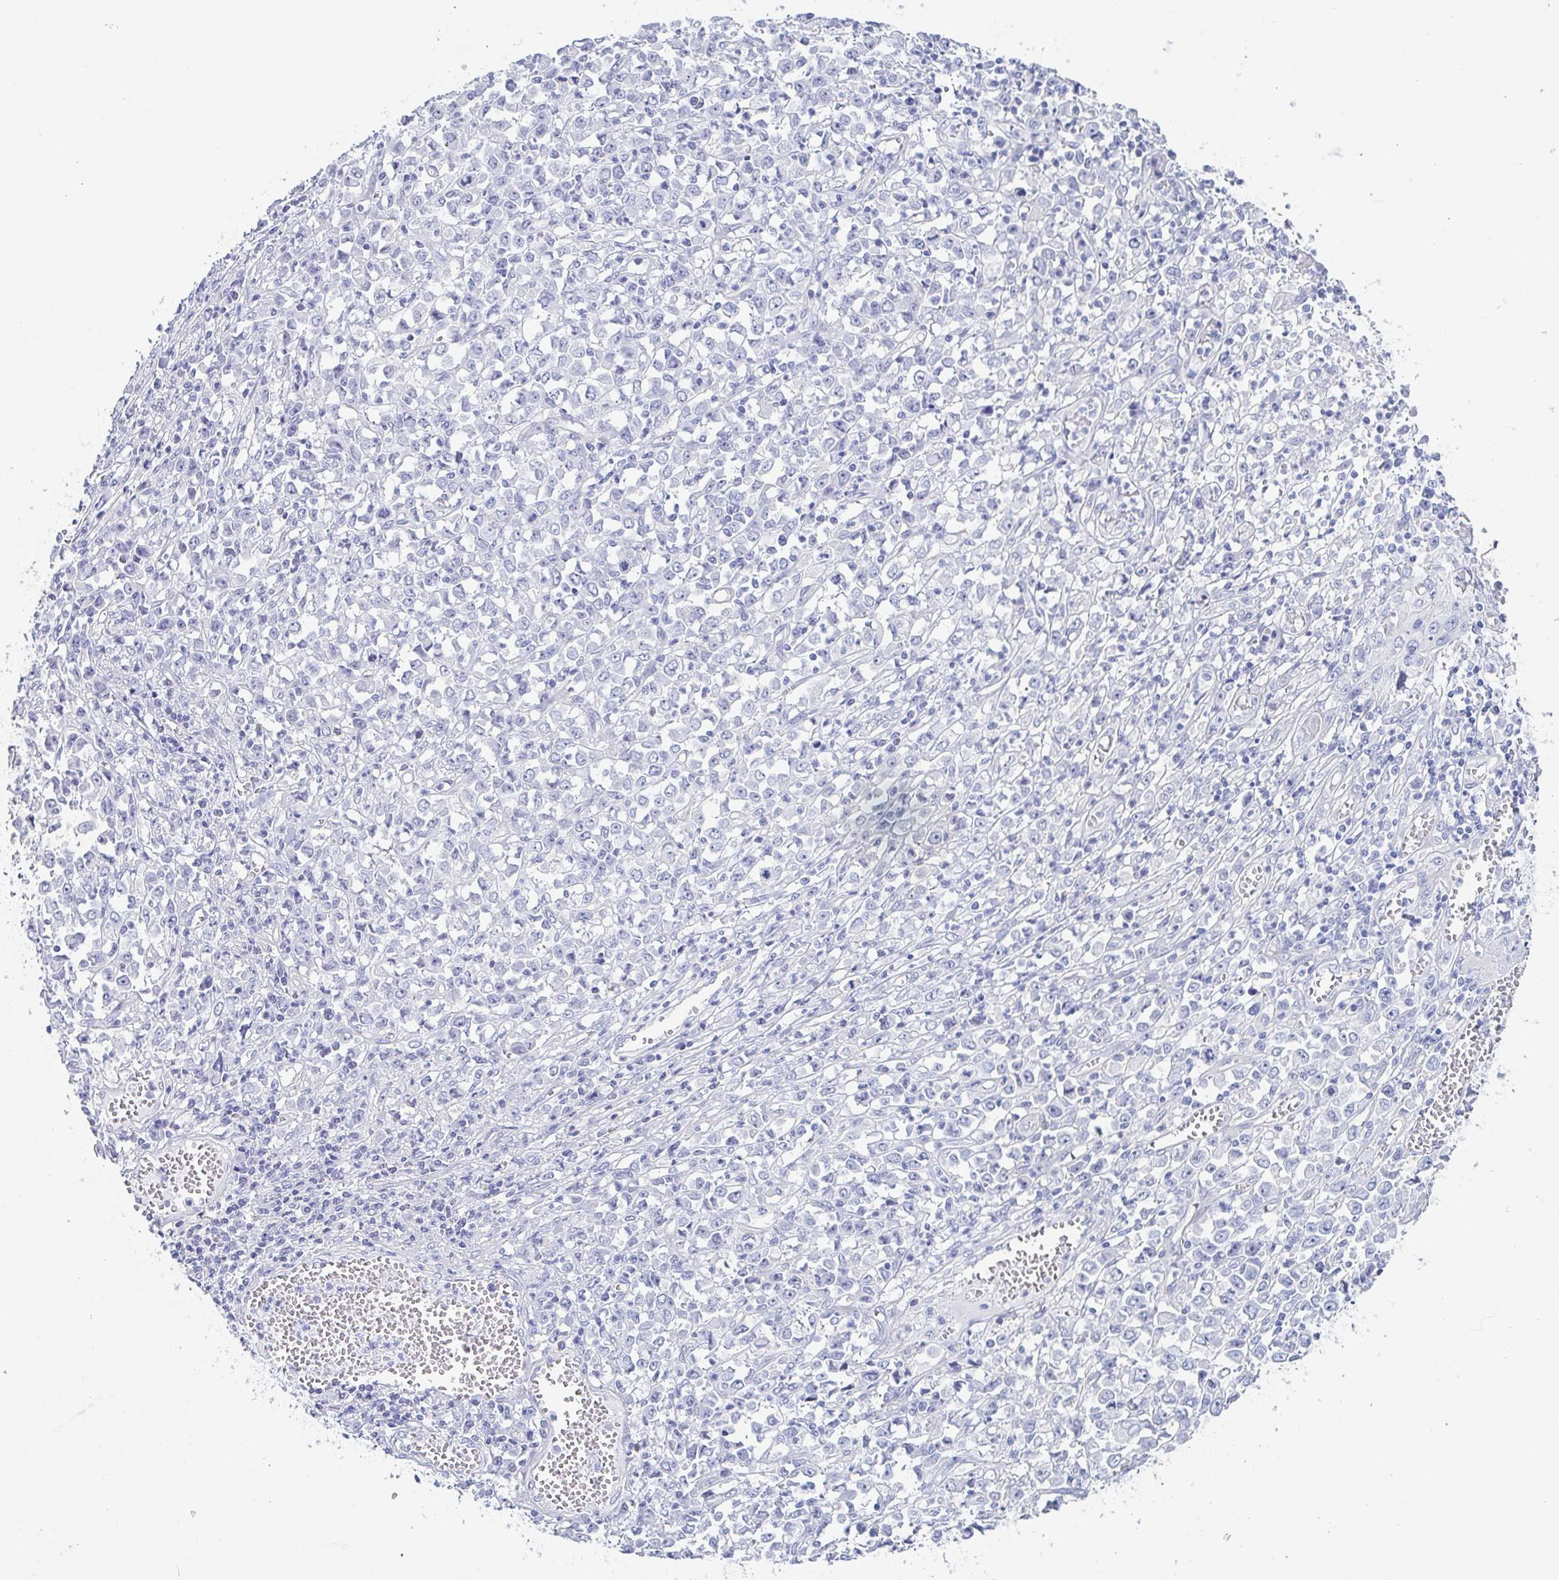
{"staining": {"intensity": "negative", "quantity": "none", "location": "none"}, "tissue": "stomach cancer", "cell_type": "Tumor cells", "image_type": "cancer", "snomed": [{"axis": "morphology", "description": "Adenocarcinoma, NOS"}, {"axis": "topography", "description": "Stomach, upper"}], "caption": "Adenocarcinoma (stomach) stained for a protein using immunohistochemistry (IHC) displays no expression tumor cells.", "gene": "DYNC1I1", "patient": {"sex": "male", "age": 70}}